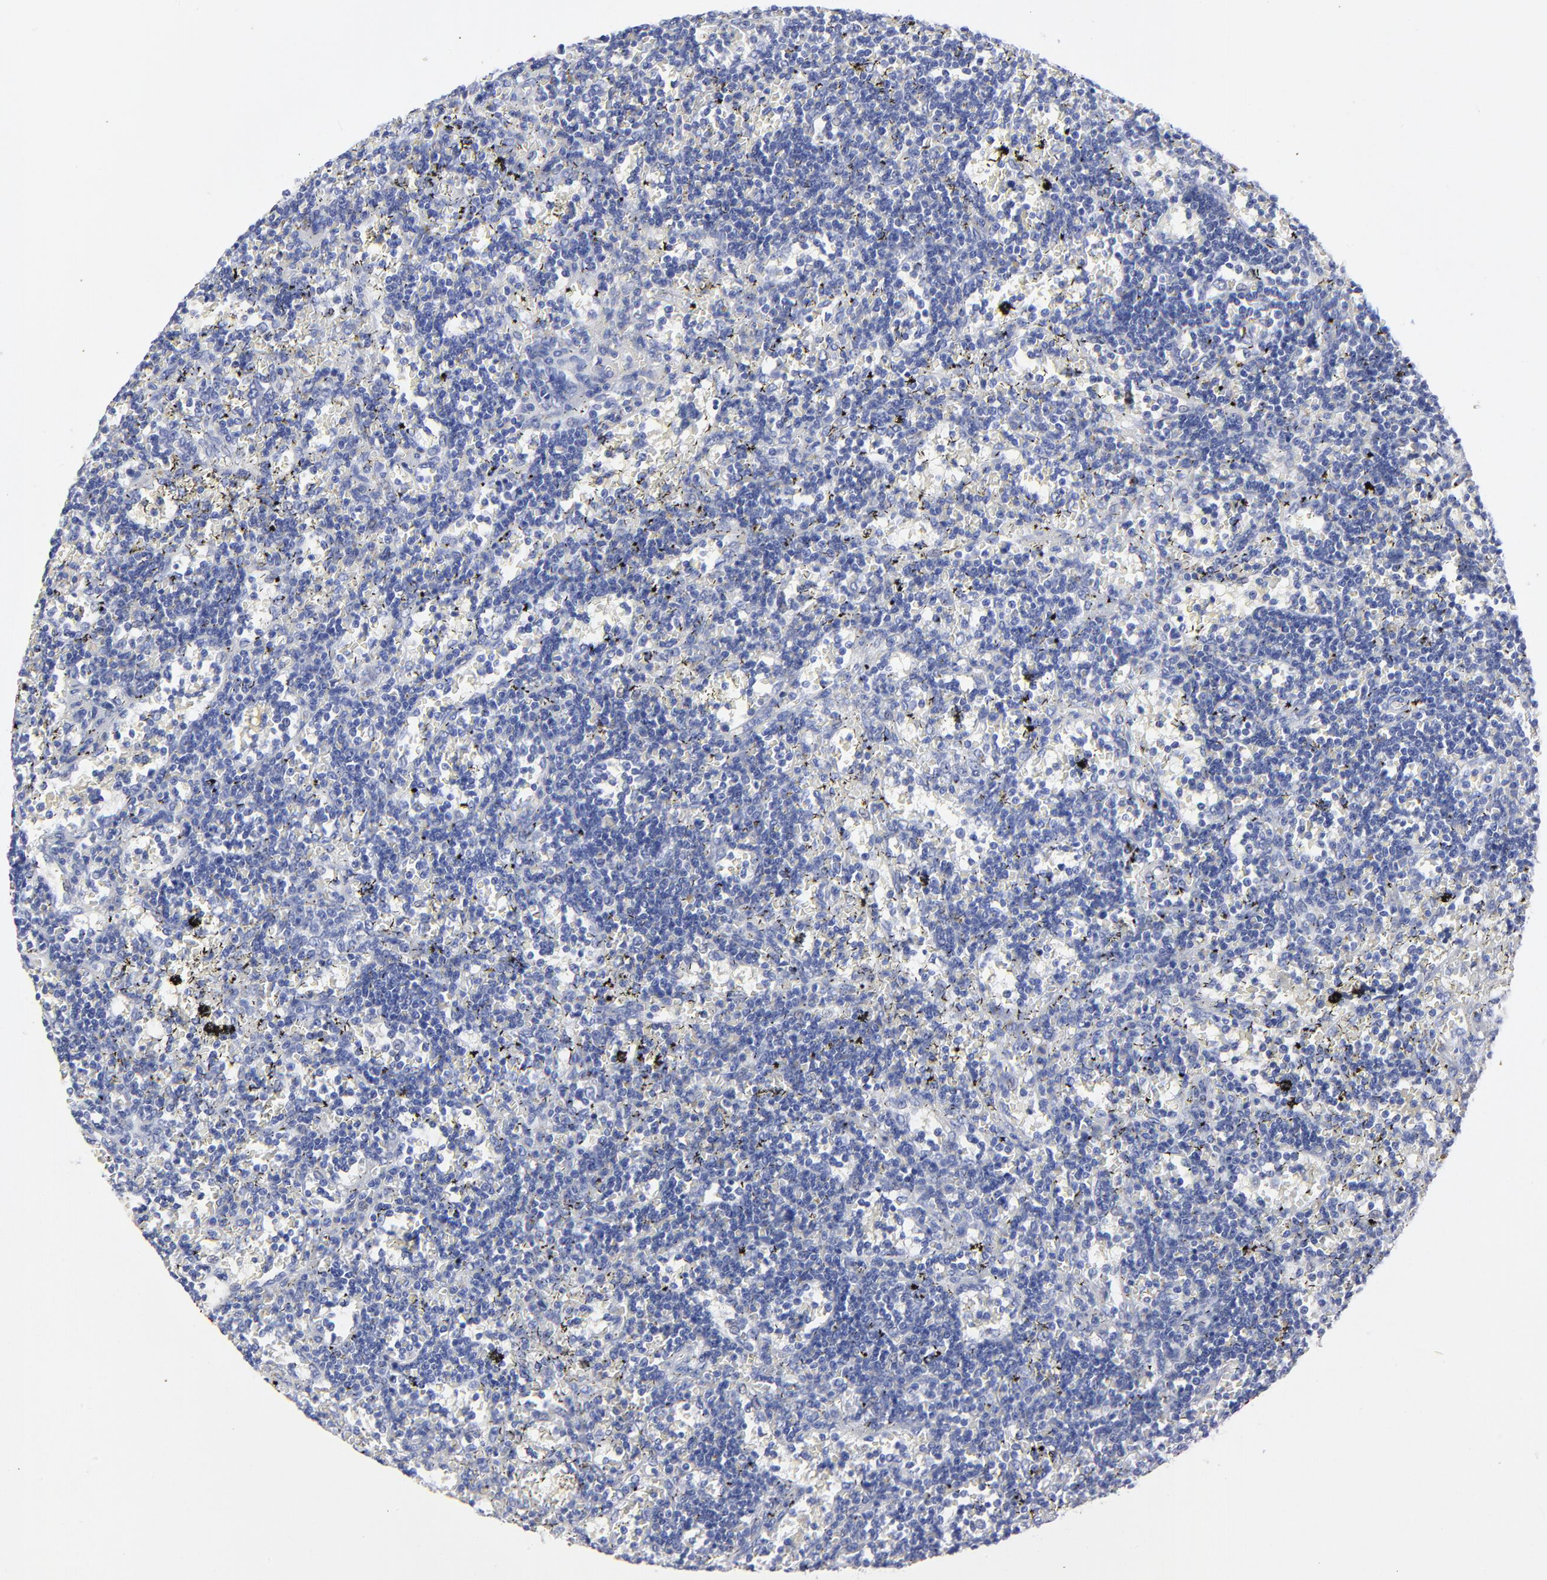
{"staining": {"intensity": "negative", "quantity": "none", "location": "none"}, "tissue": "lymphoma", "cell_type": "Tumor cells", "image_type": "cancer", "snomed": [{"axis": "morphology", "description": "Malignant lymphoma, non-Hodgkin's type, Low grade"}, {"axis": "topography", "description": "Spleen"}], "caption": "There is no significant expression in tumor cells of lymphoma.", "gene": "FBLN2", "patient": {"sex": "male", "age": 60}}